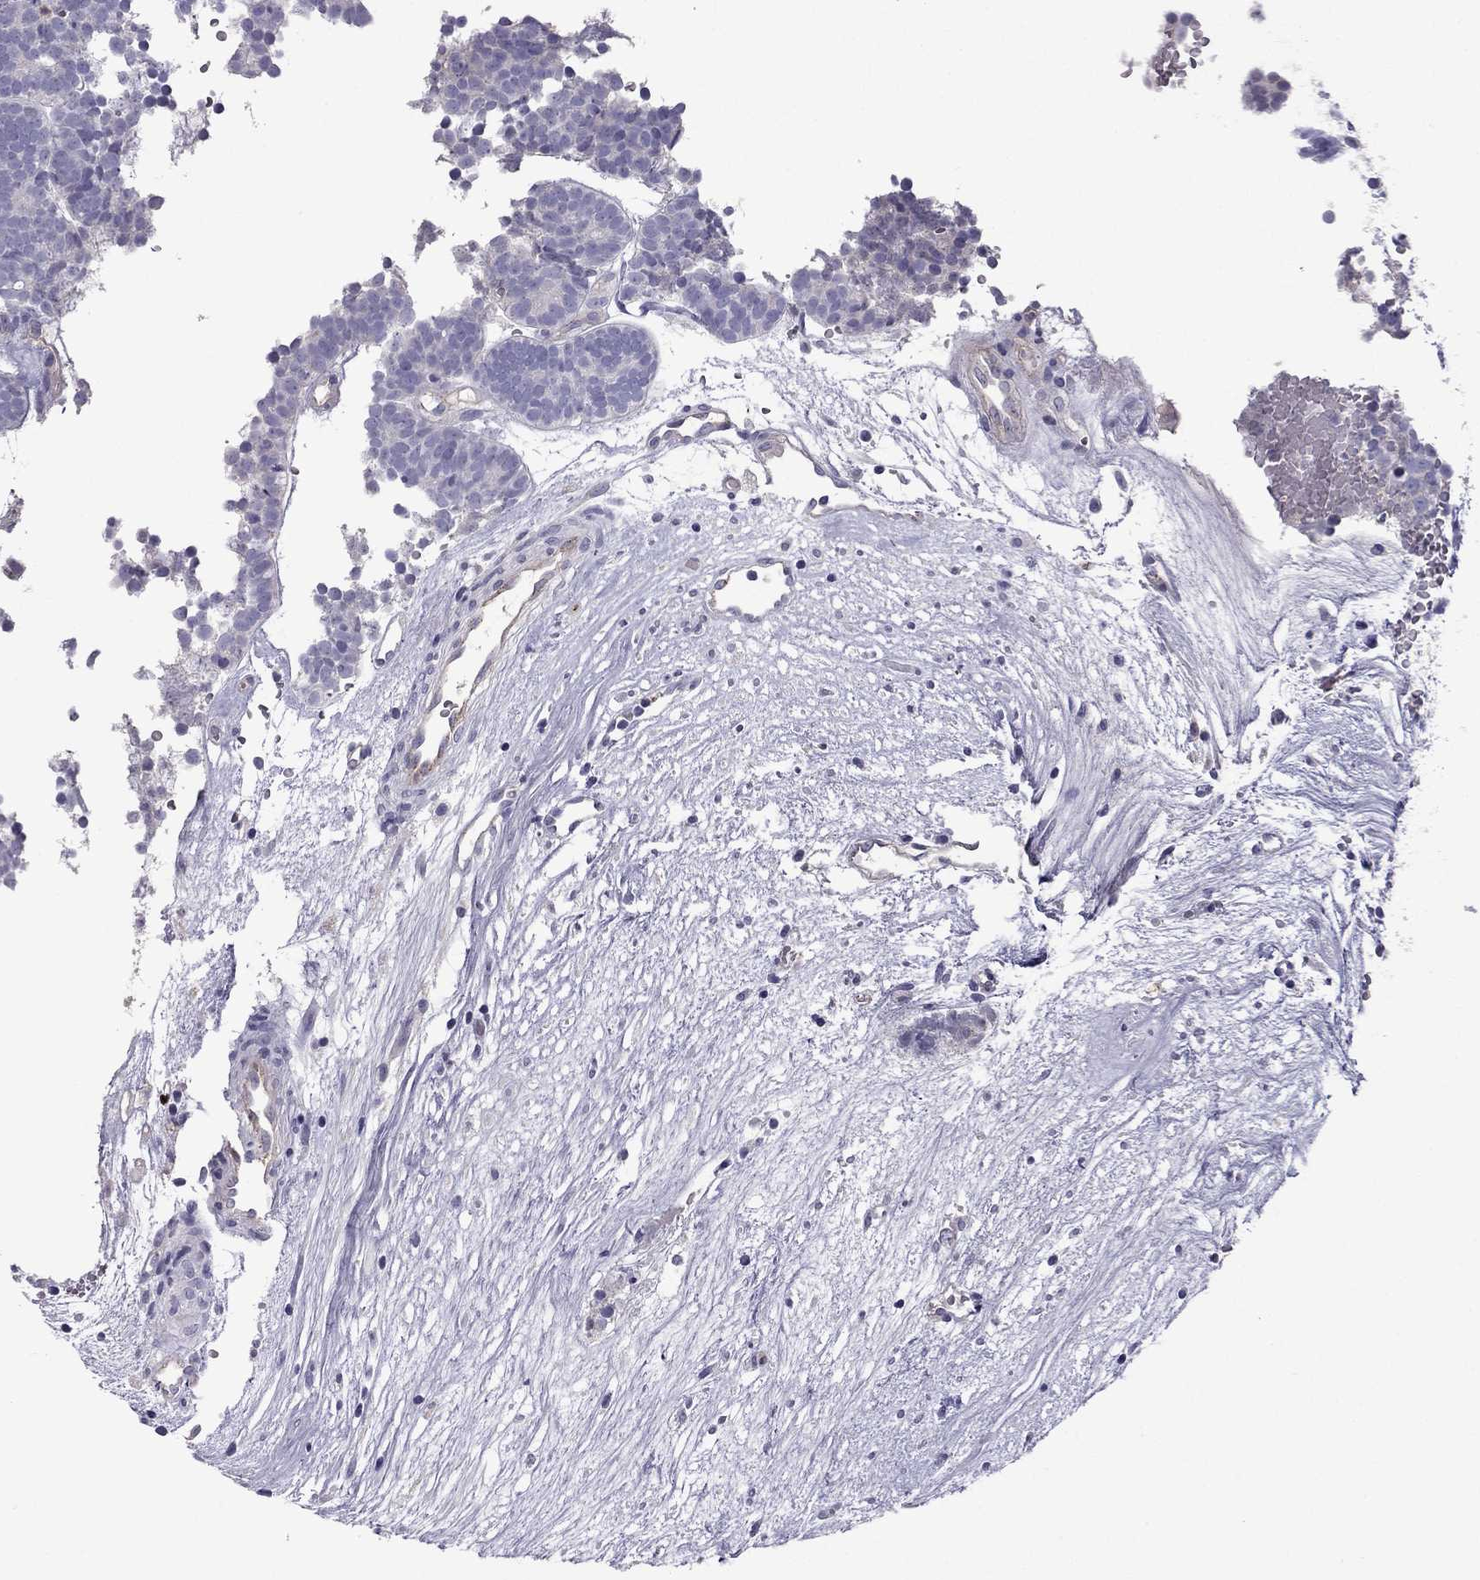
{"staining": {"intensity": "negative", "quantity": "none", "location": "none"}, "tissue": "head and neck cancer", "cell_type": "Tumor cells", "image_type": "cancer", "snomed": [{"axis": "morphology", "description": "Adenocarcinoma, NOS"}, {"axis": "topography", "description": "Head-Neck"}], "caption": "This is an immunohistochemistry photomicrograph of adenocarcinoma (head and neck). There is no staining in tumor cells.", "gene": "STOML3", "patient": {"sex": "female", "age": 81}}